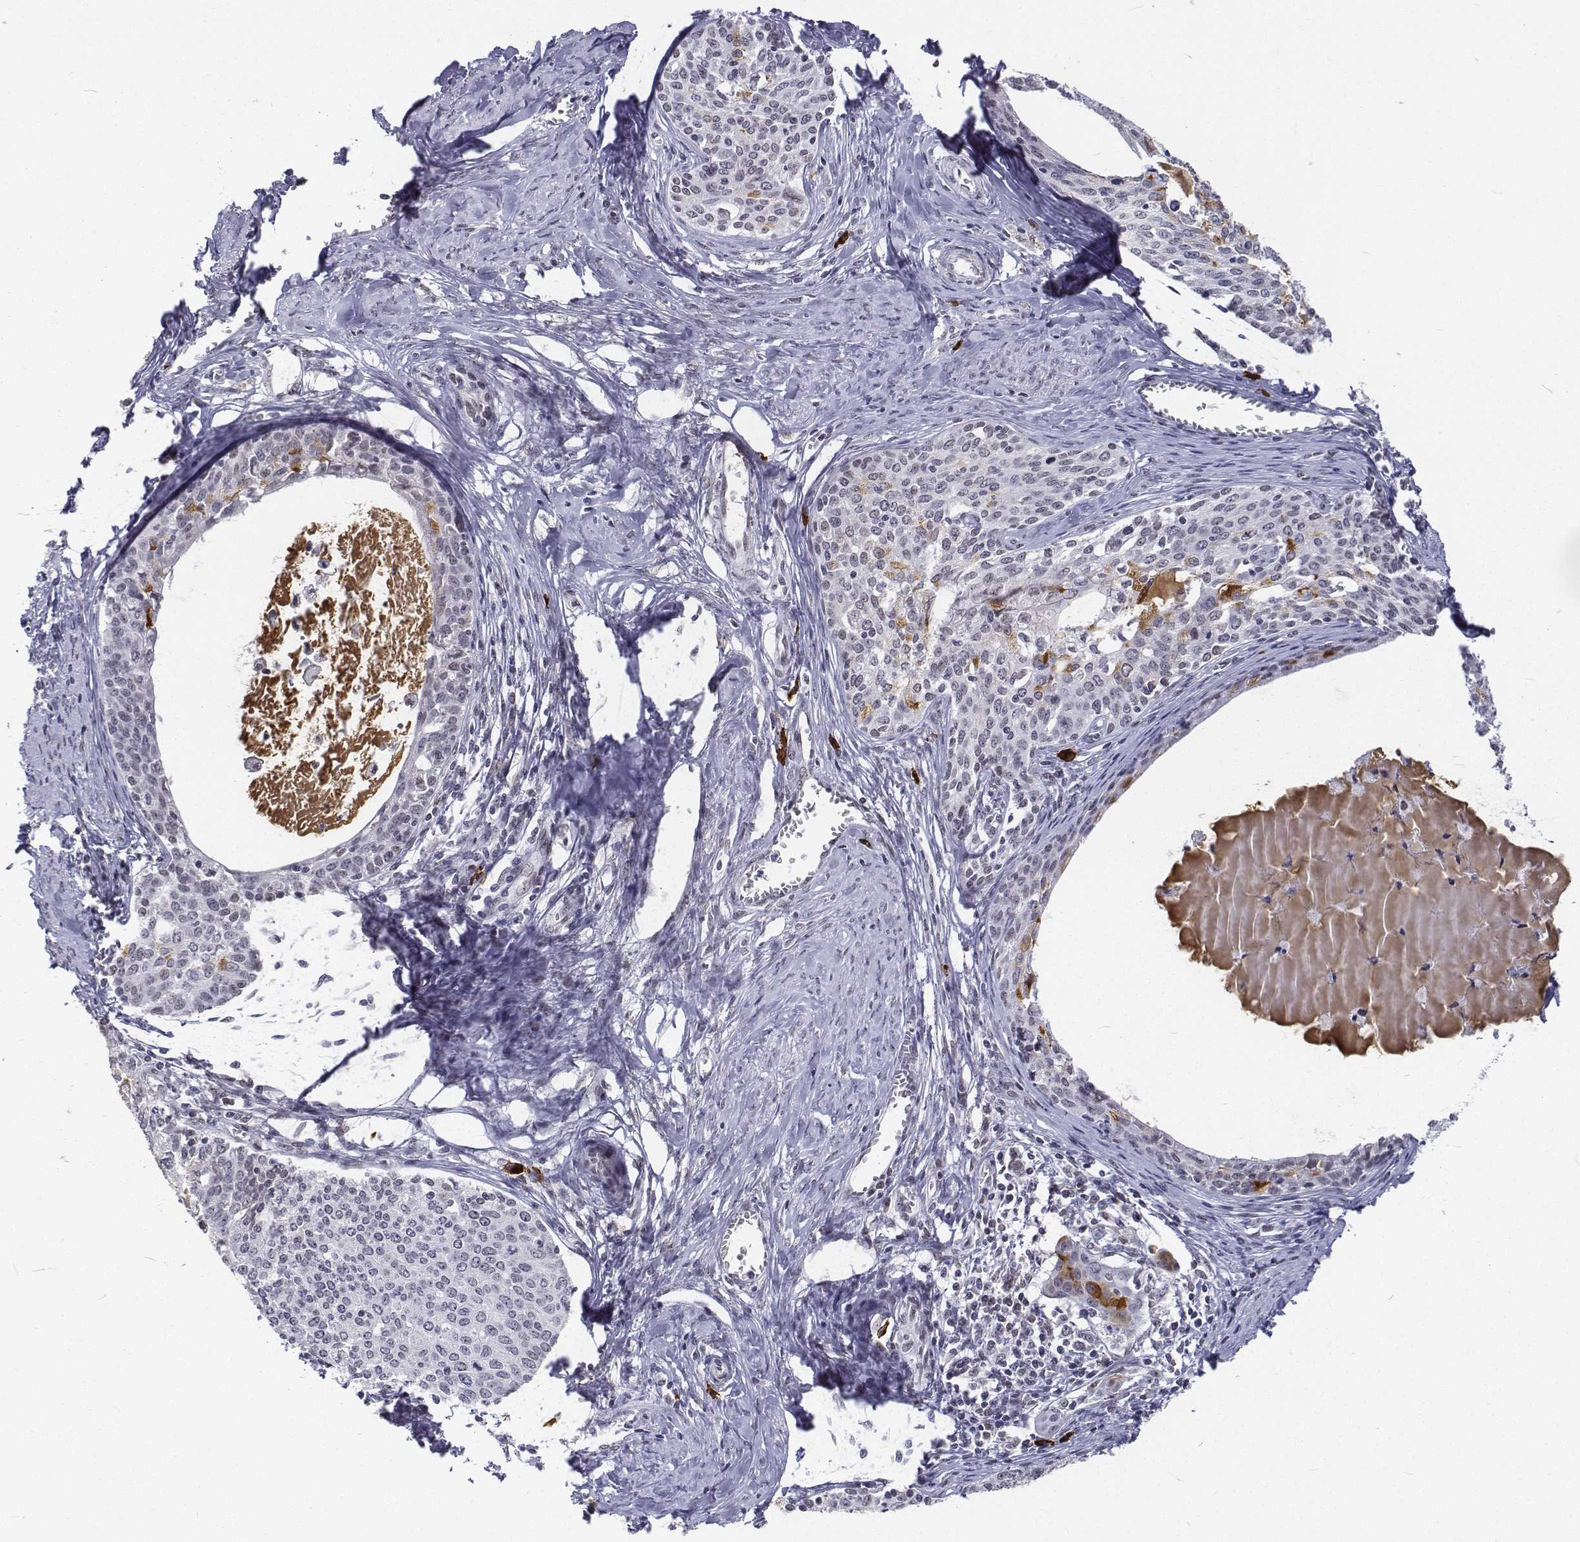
{"staining": {"intensity": "negative", "quantity": "none", "location": "none"}, "tissue": "cervical cancer", "cell_type": "Tumor cells", "image_type": "cancer", "snomed": [{"axis": "morphology", "description": "Squamous cell carcinoma, NOS"}, {"axis": "morphology", "description": "Adenocarcinoma, NOS"}, {"axis": "topography", "description": "Cervix"}], "caption": "IHC micrograph of human cervical cancer (squamous cell carcinoma) stained for a protein (brown), which reveals no staining in tumor cells.", "gene": "ATRX", "patient": {"sex": "female", "age": 52}}